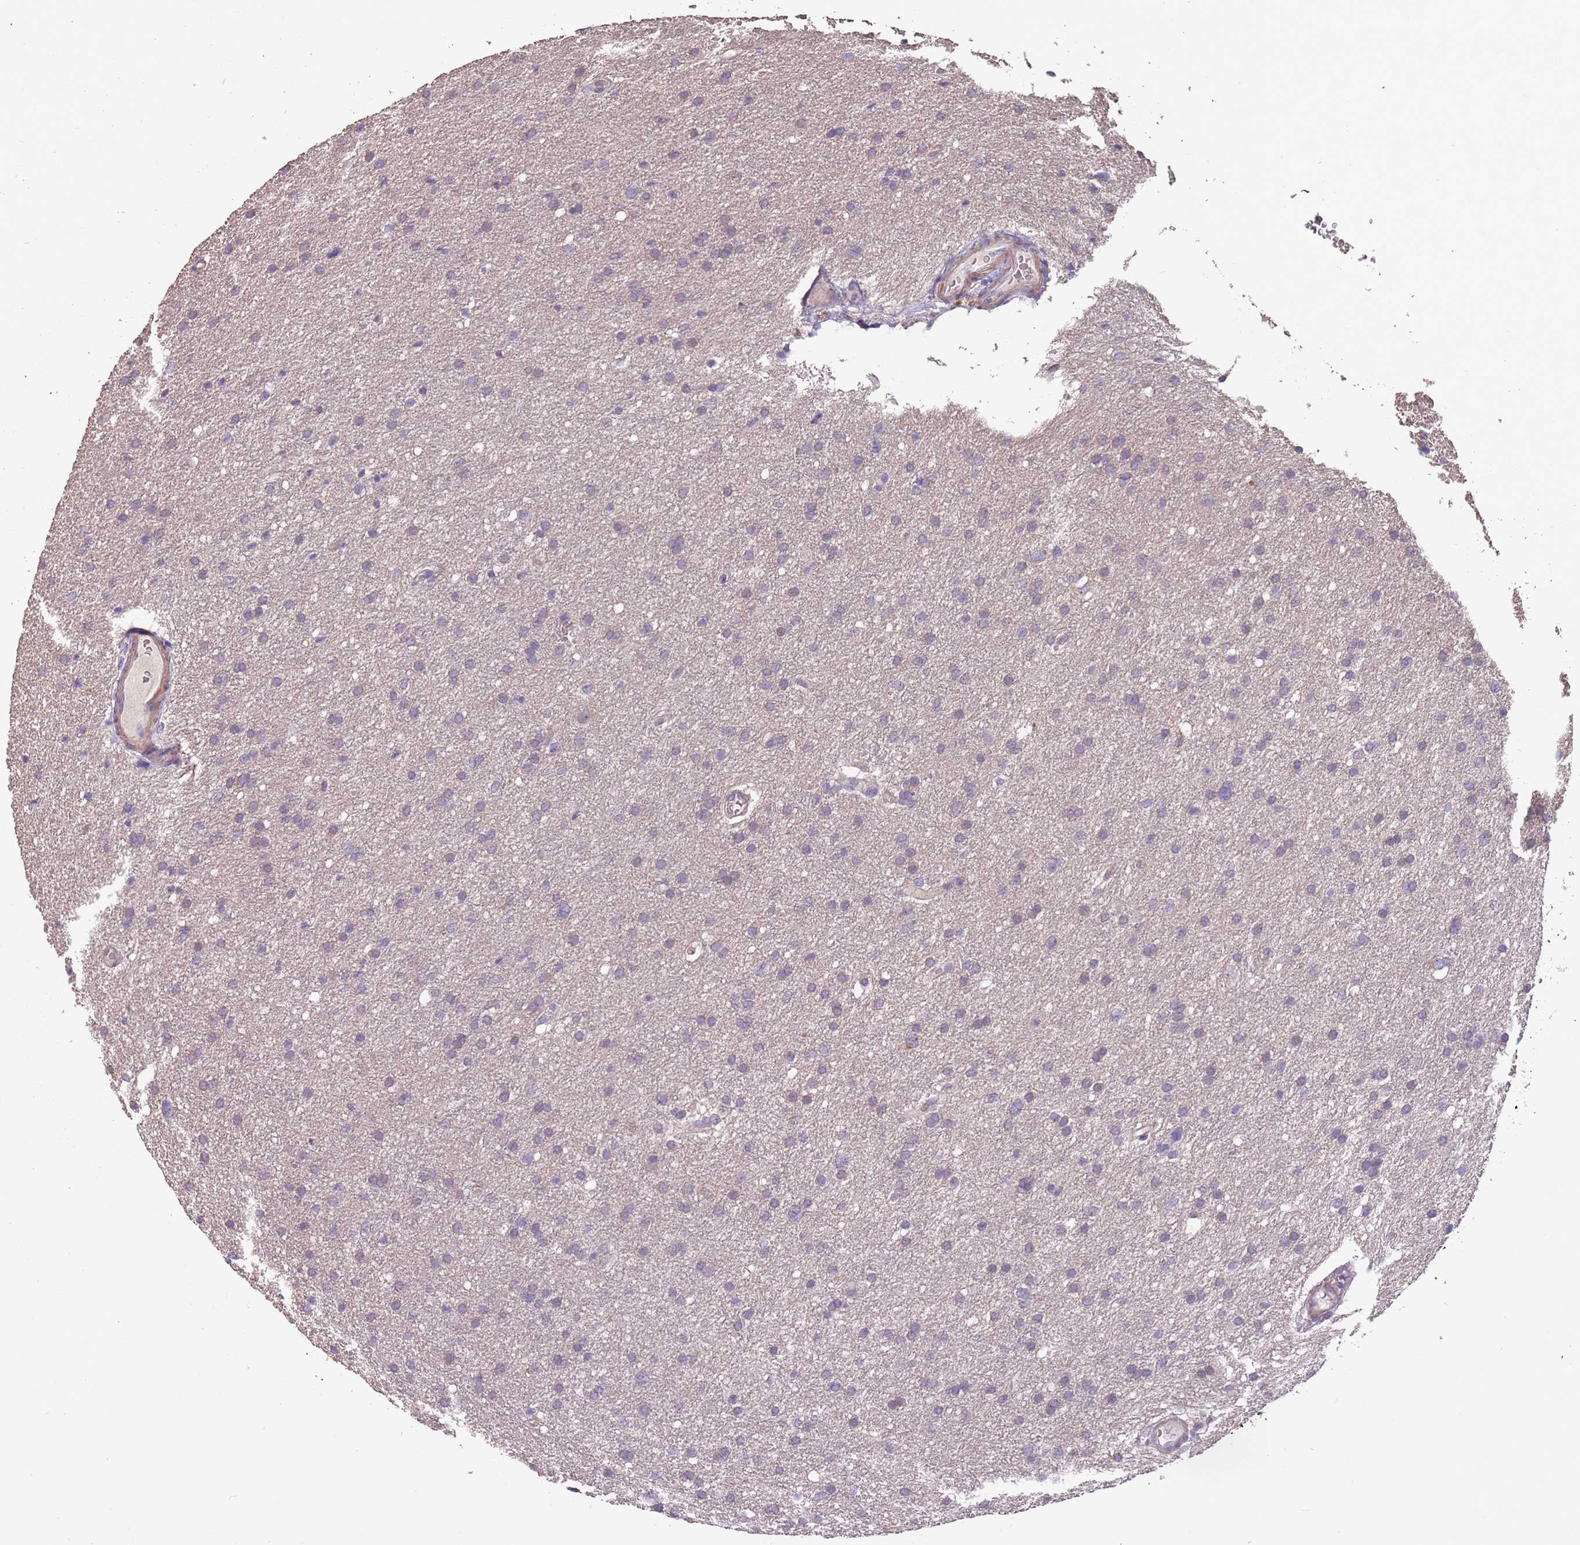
{"staining": {"intensity": "negative", "quantity": "none", "location": "none"}, "tissue": "glioma", "cell_type": "Tumor cells", "image_type": "cancer", "snomed": [{"axis": "morphology", "description": "Glioma, malignant, High grade"}, {"axis": "topography", "description": "Cerebral cortex"}], "caption": "Glioma was stained to show a protein in brown. There is no significant staining in tumor cells.", "gene": "MBD3L1", "patient": {"sex": "female", "age": 36}}